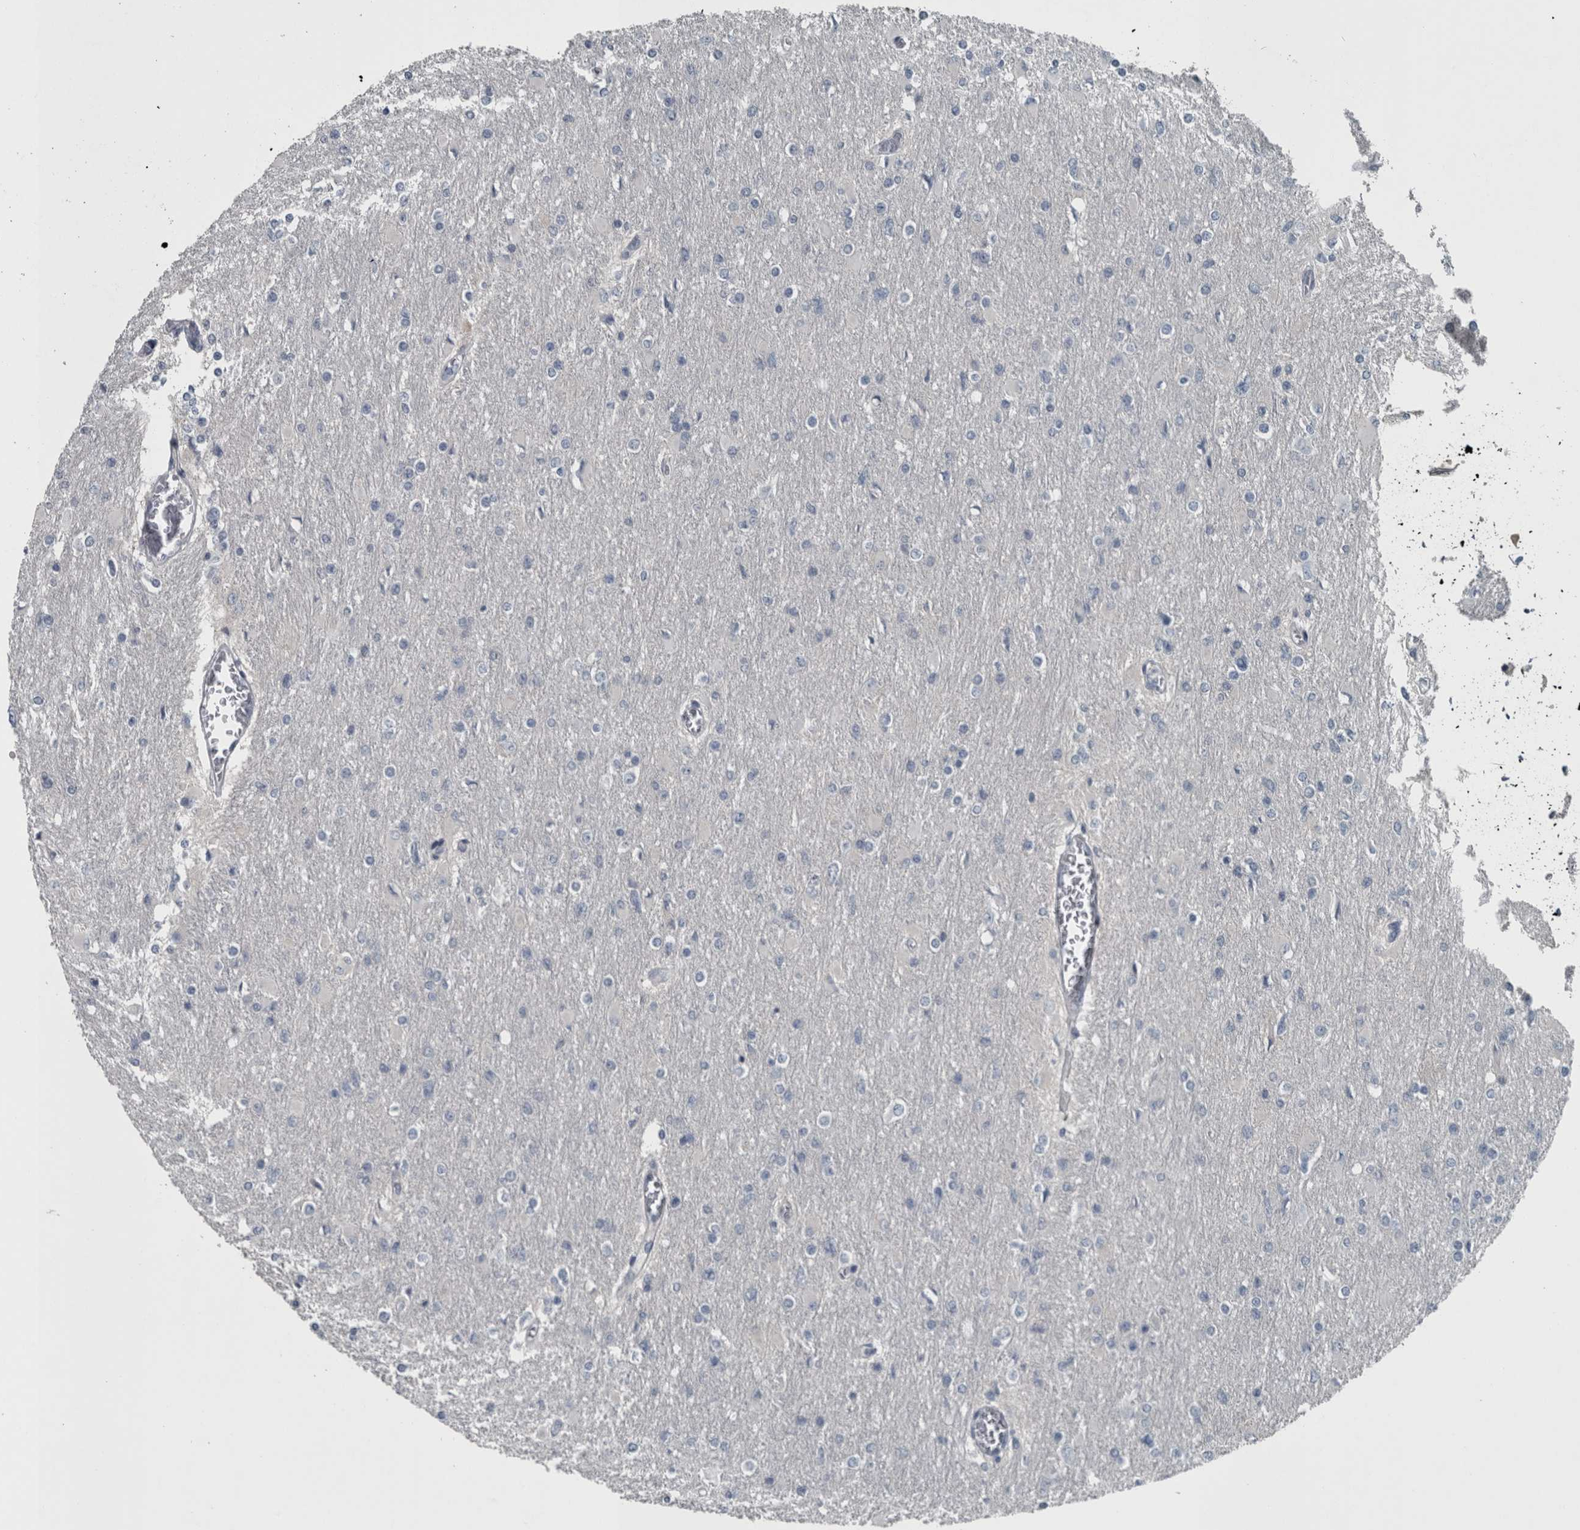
{"staining": {"intensity": "negative", "quantity": "none", "location": "none"}, "tissue": "glioma", "cell_type": "Tumor cells", "image_type": "cancer", "snomed": [{"axis": "morphology", "description": "Glioma, malignant, High grade"}, {"axis": "topography", "description": "Cerebral cortex"}], "caption": "Glioma stained for a protein using IHC displays no staining tumor cells.", "gene": "KRT20", "patient": {"sex": "female", "age": 36}}